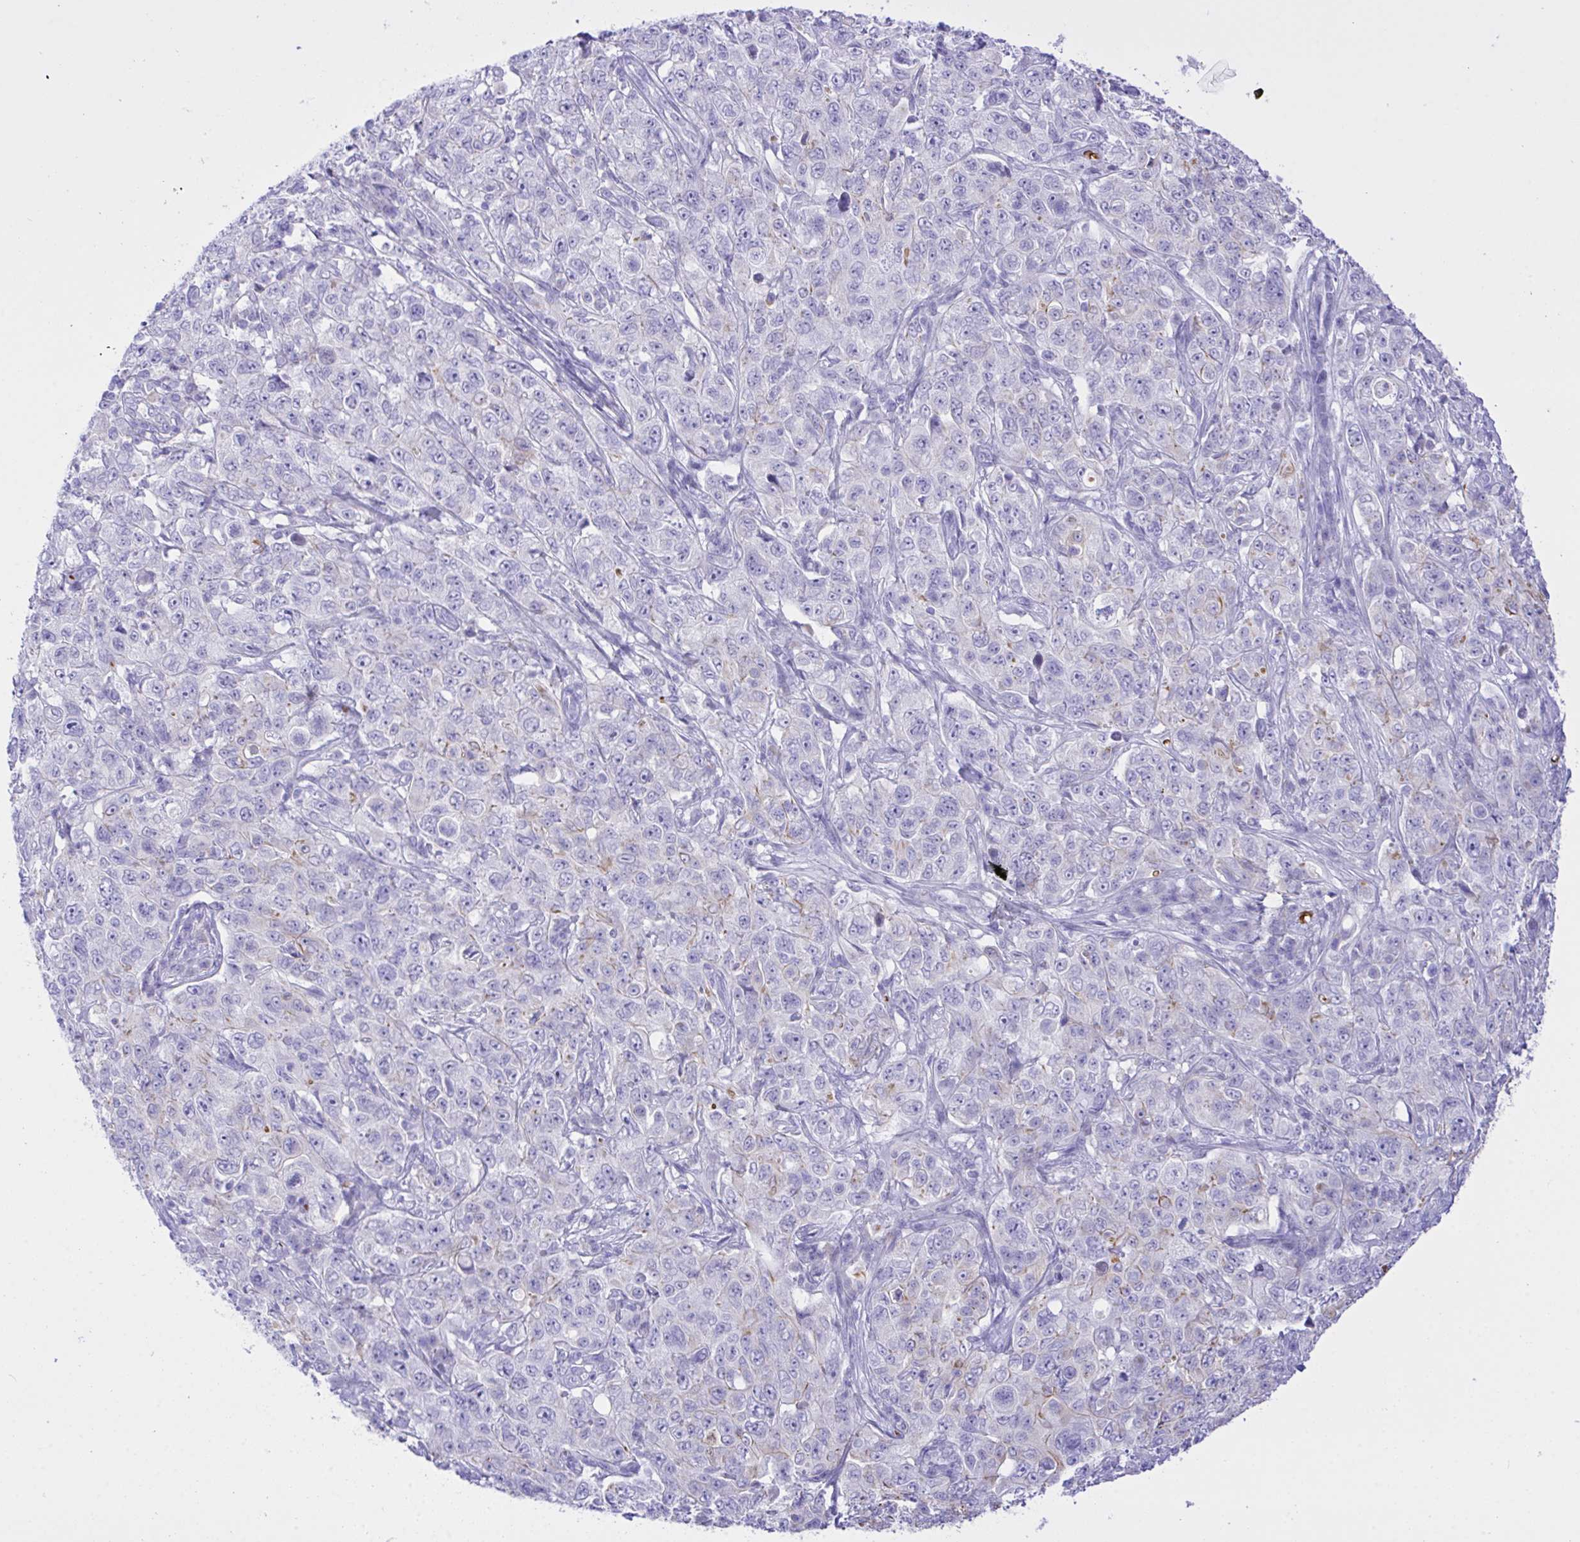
{"staining": {"intensity": "weak", "quantity": "<25%", "location": "cytoplasmic/membranous"}, "tissue": "pancreatic cancer", "cell_type": "Tumor cells", "image_type": "cancer", "snomed": [{"axis": "morphology", "description": "Adenocarcinoma, NOS"}, {"axis": "topography", "description": "Pancreas"}], "caption": "High power microscopy histopathology image of an immunohistochemistry (IHC) image of adenocarcinoma (pancreatic), revealing no significant expression in tumor cells. (Brightfield microscopy of DAB (3,3'-diaminobenzidine) immunohistochemistry (IHC) at high magnification).", "gene": "ZNF221", "patient": {"sex": "male", "age": 68}}